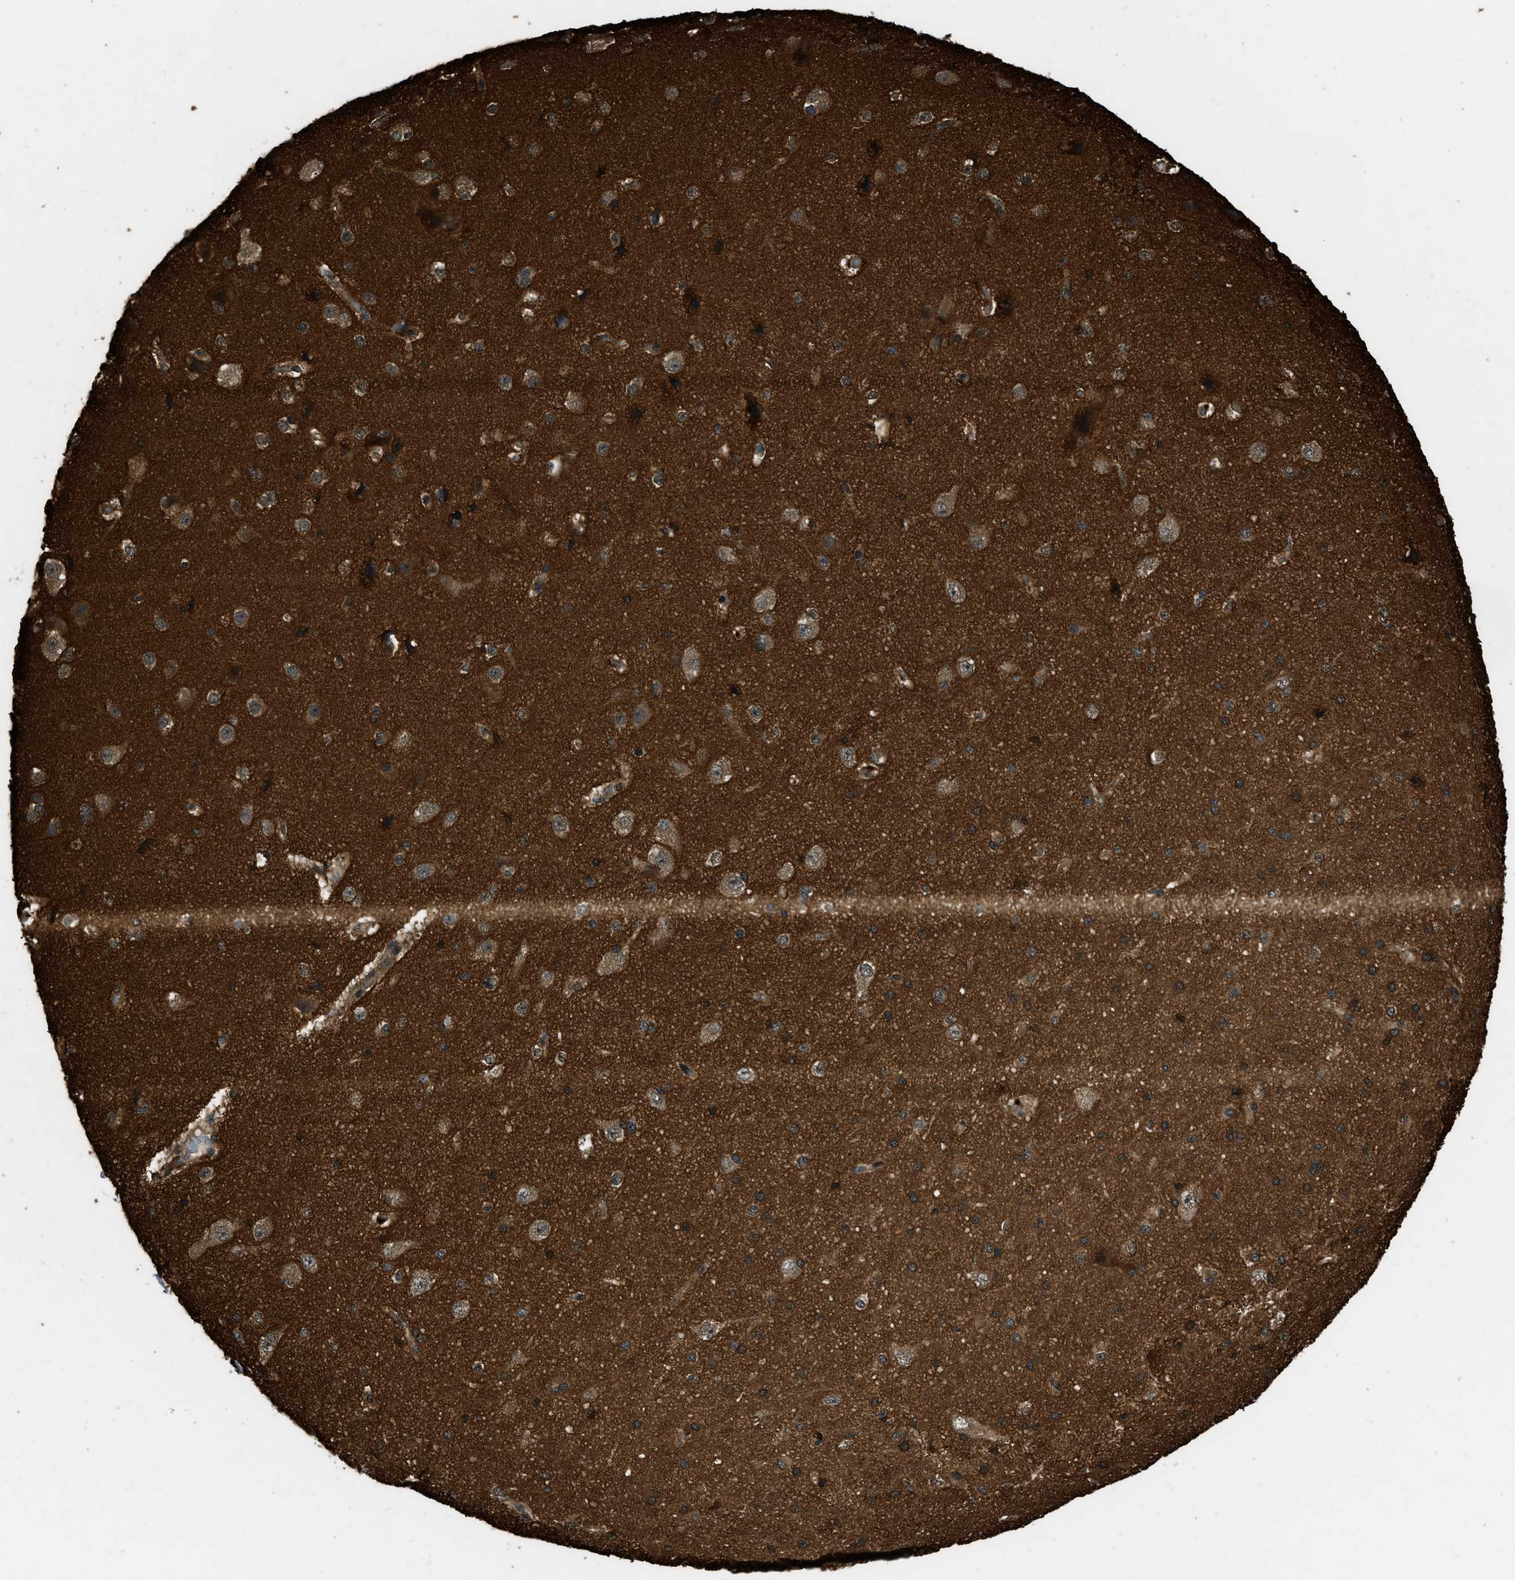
{"staining": {"intensity": "moderate", "quantity": "25%-75%", "location": "cytoplasmic/membranous"}, "tissue": "cerebral cortex", "cell_type": "Endothelial cells", "image_type": "normal", "snomed": [{"axis": "morphology", "description": "Normal tissue, NOS"}, {"axis": "morphology", "description": "Developmental malformation"}, {"axis": "topography", "description": "Cerebral cortex"}], "caption": "Normal cerebral cortex displays moderate cytoplasmic/membranous staining in approximately 25%-75% of endothelial cells, visualized by immunohistochemistry. (brown staining indicates protein expression, while blue staining denotes nuclei).", "gene": "RAP2A", "patient": {"sex": "female", "age": 30}}